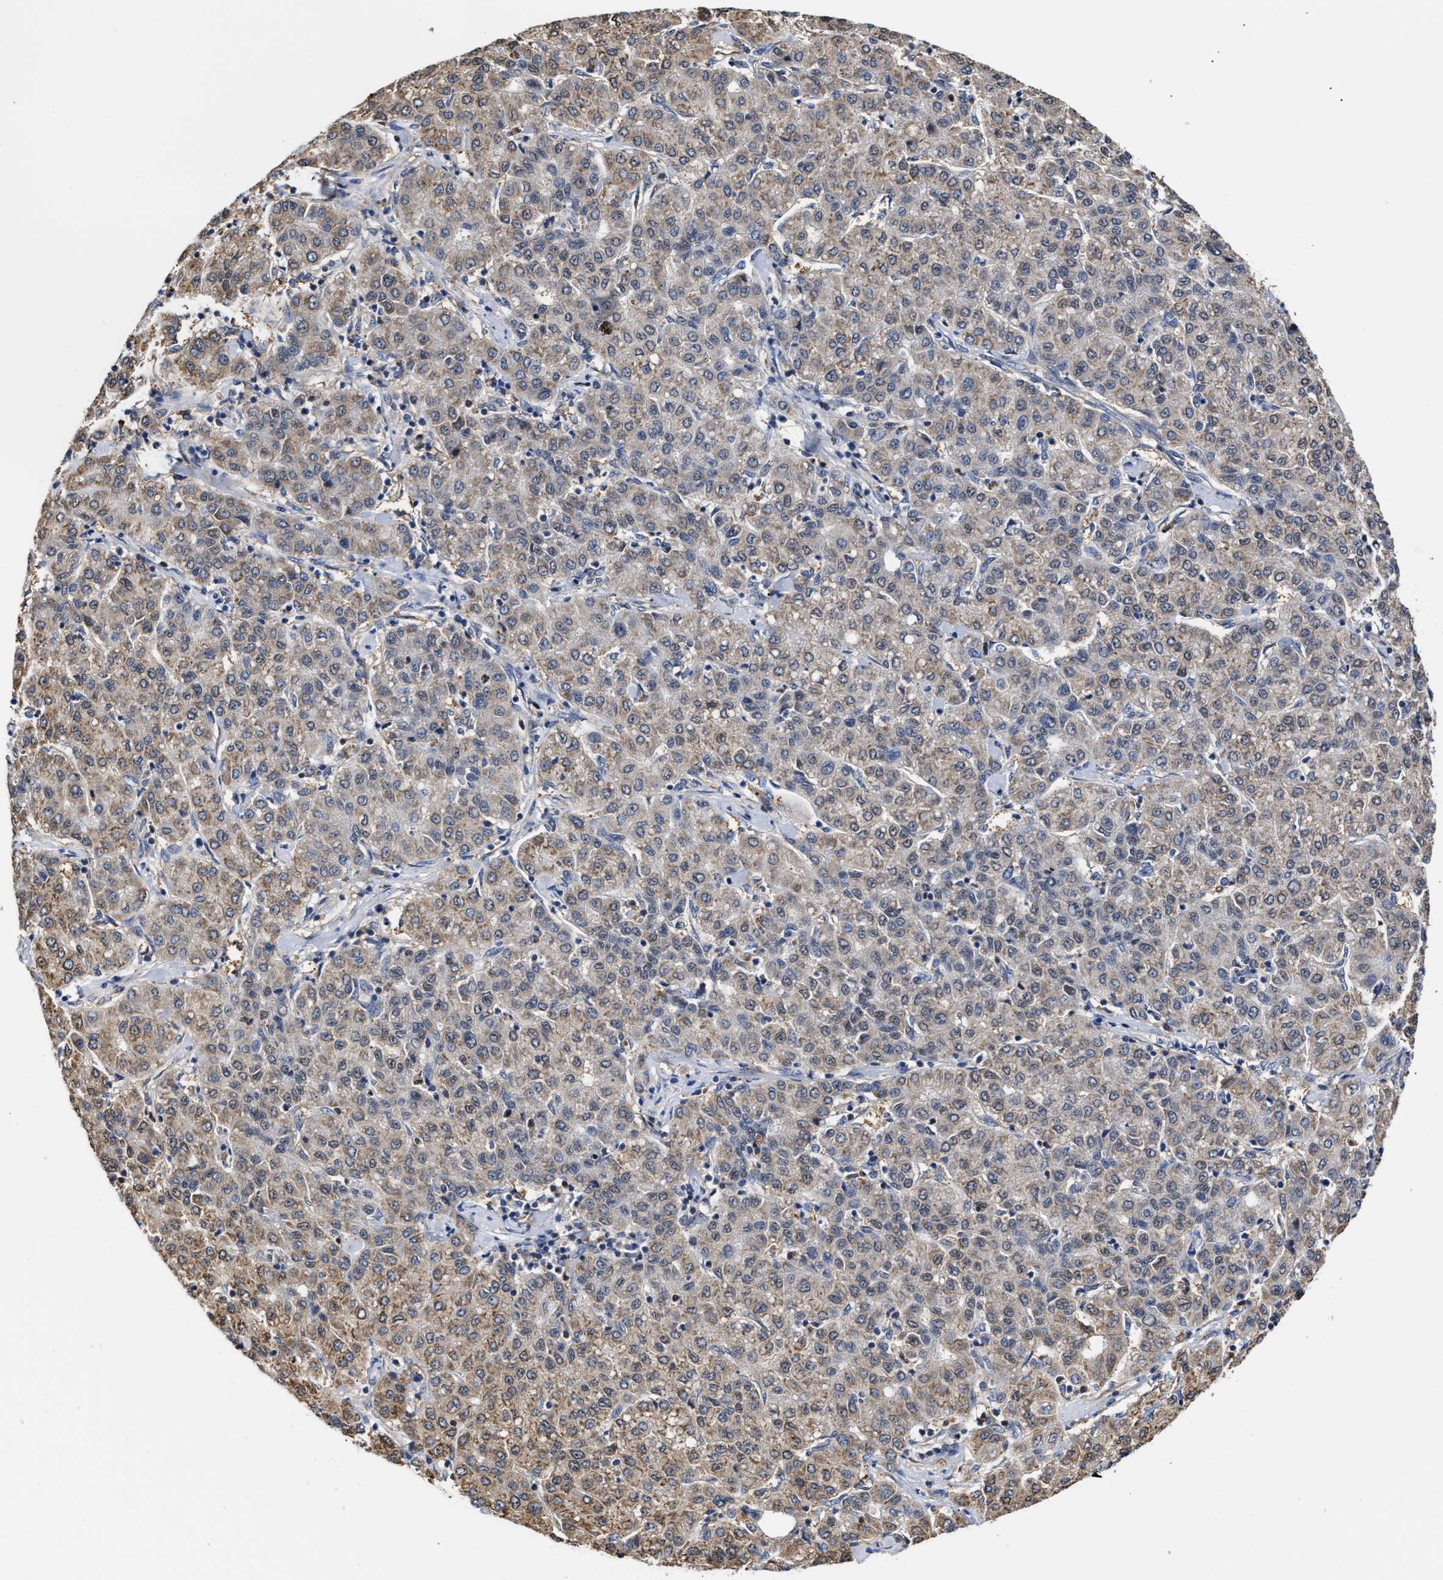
{"staining": {"intensity": "moderate", "quantity": "<25%", "location": "cytoplasmic/membranous"}, "tissue": "liver cancer", "cell_type": "Tumor cells", "image_type": "cancer", "snomed": [{"axis": "morphology", "description": "Carcinoma, Hepatocellular, NOS"}, {"axis": "topography", "description": "Liver"}], "caption": "DAB immunohistochemical staining of liver cancer (hepatocellular carcinoma) demonstrates moderate cytoplasmic/membranous protein positivity in about <25% of tumor cells.", "gene": "KLHDC1", "patient": {"sex": "male", "age": 65}}